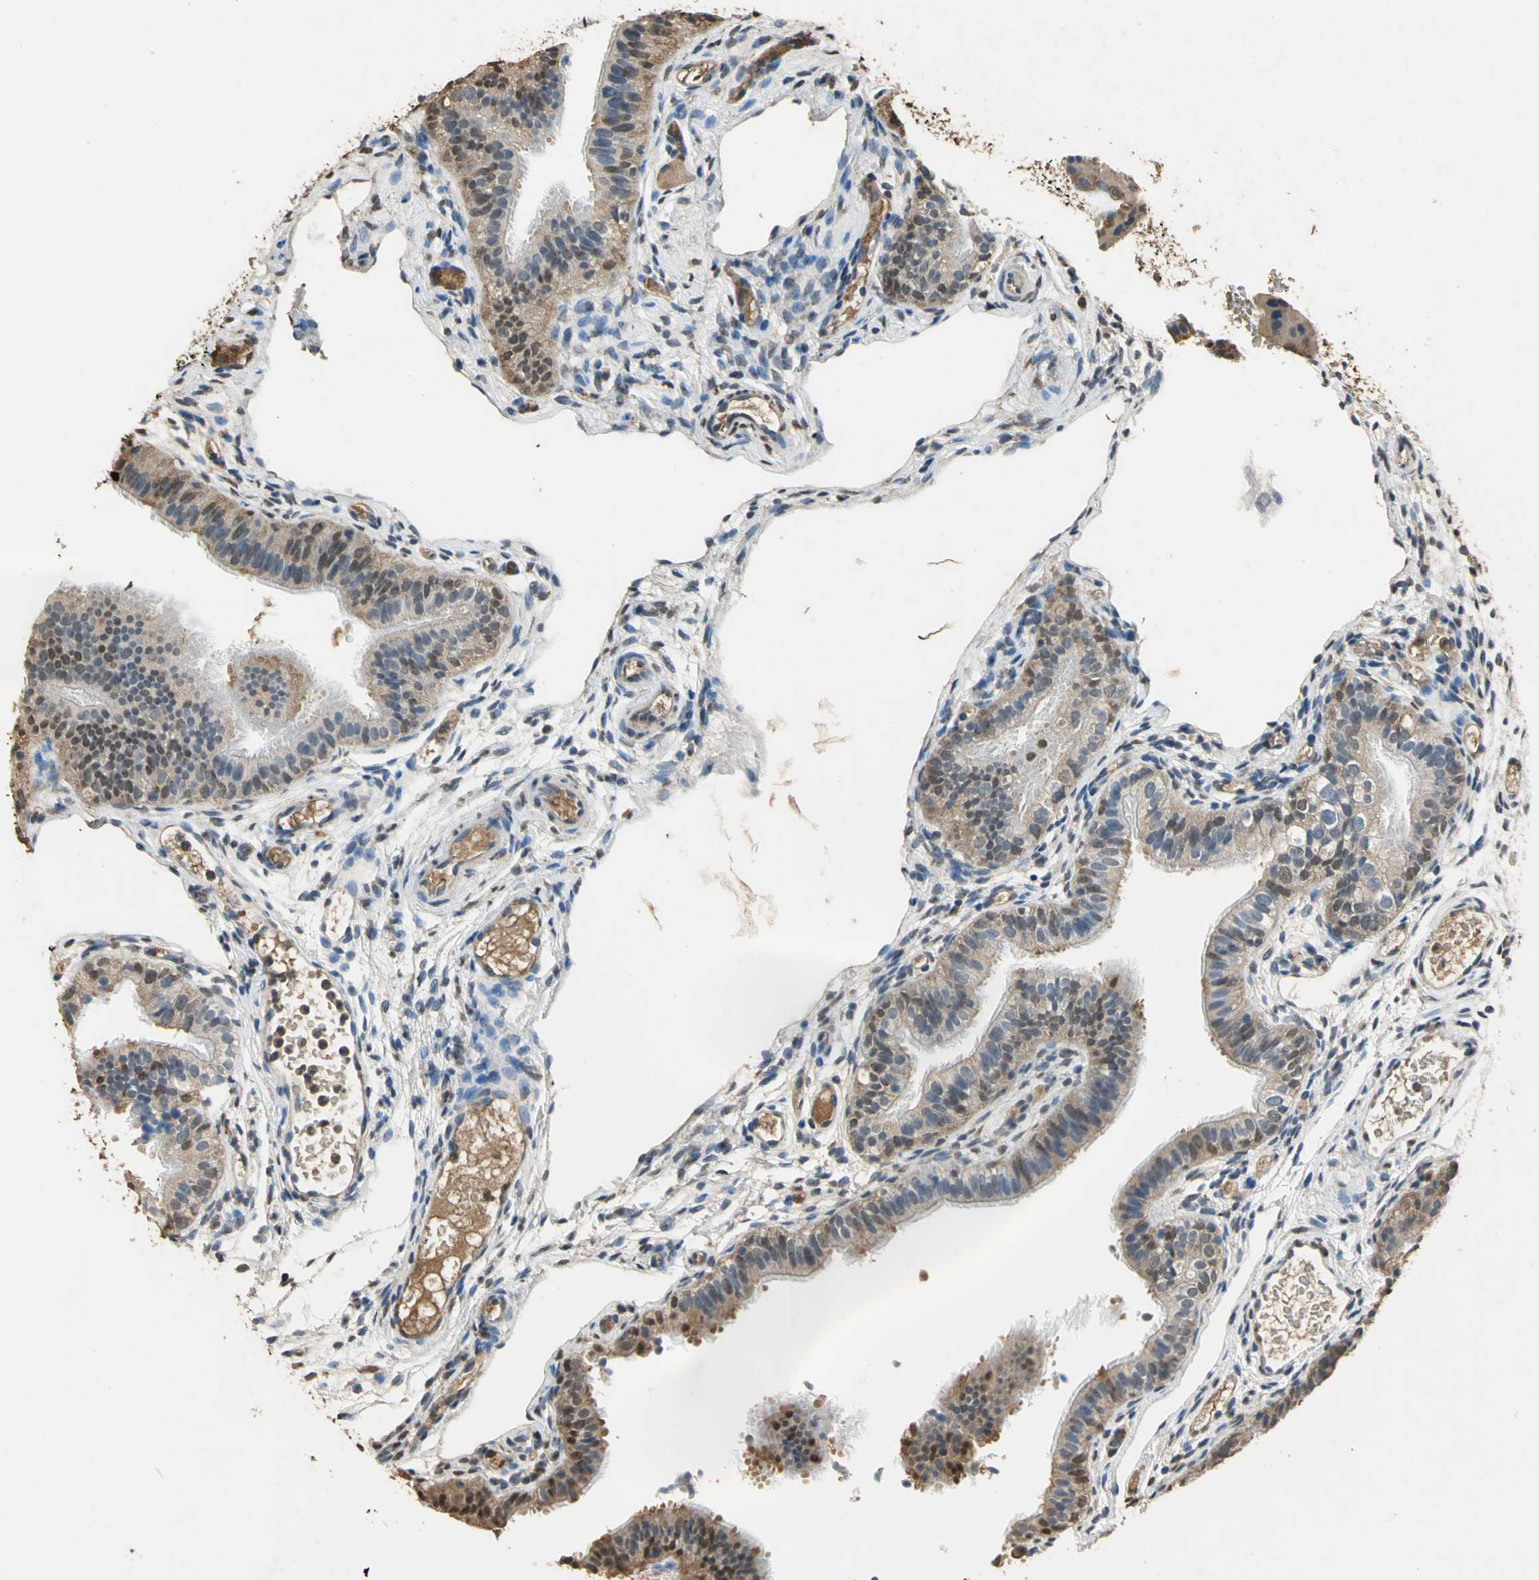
{"staining": {"intensity": "weak", "quantity": ">75%", "location": "cytoplasmic/membranous"}, "tissue": "fallopian tube", "cell_type": "Glandular cells", "image_type": "normal", "snomed": [{"axis": "morphology", "description": "Normal tissue, NOS"}, {"axis": "morphology", "description": "Dermoid, NOS"}, {"axis": "topography", "description": "Fallopian tube"}], "caption": "Immunohistochemistry image of benign fallopian tube: fallopian tube stained using immunohistochemistry (IHC) reveals low levels of weak protein expression localized specifically in the cytoplasmic/membranous of glandular cells, appearing as a cytoplasmic/membranous brown color.", "gene": "GAPDH", "patient": {"sex": "female", "age": 33}}